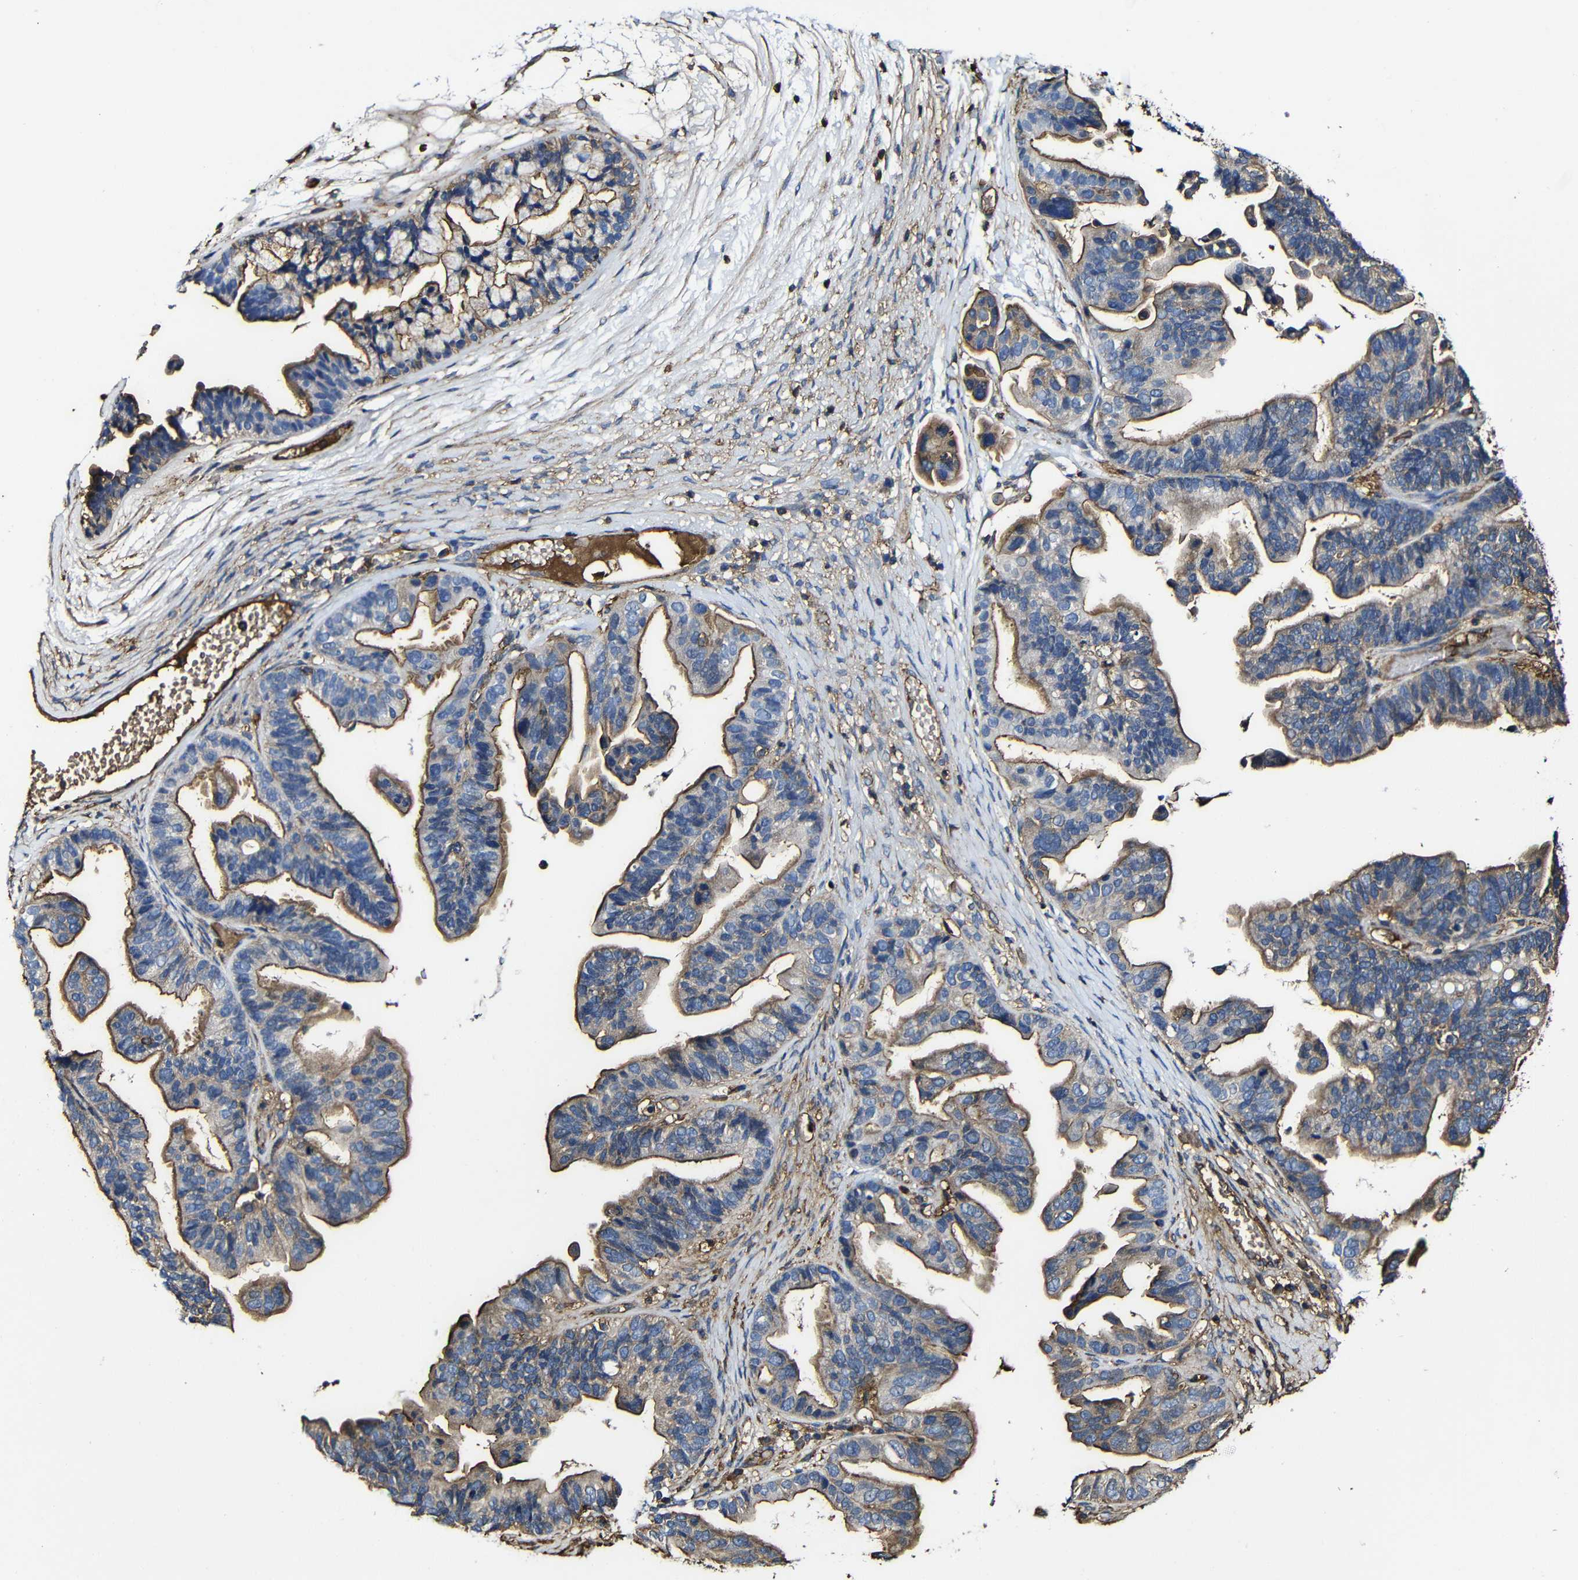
{"staining": {"intensity": "moderate", "quantity": ">75%", "location": "cytoplasmic/membranous"}, "tissue": "ovarian cancer", "cell_type": "Tumor cells", "image_type": "cancer", "snomed": [{"axis": "morphology", "description": "Cystadenocarcinoma, serous, NOS"}, {"axis": "topography", "description": "Ovary"}], "caption": "The photomicrograph demonstrates immunohistochemical staining of ovarian cancer. There is moderate cytoplasmic/membranous expression is appreciated in approximately >75% of tumor cells.", "gene": "MSN", "patient": {"sex": "female", "age": 56}}